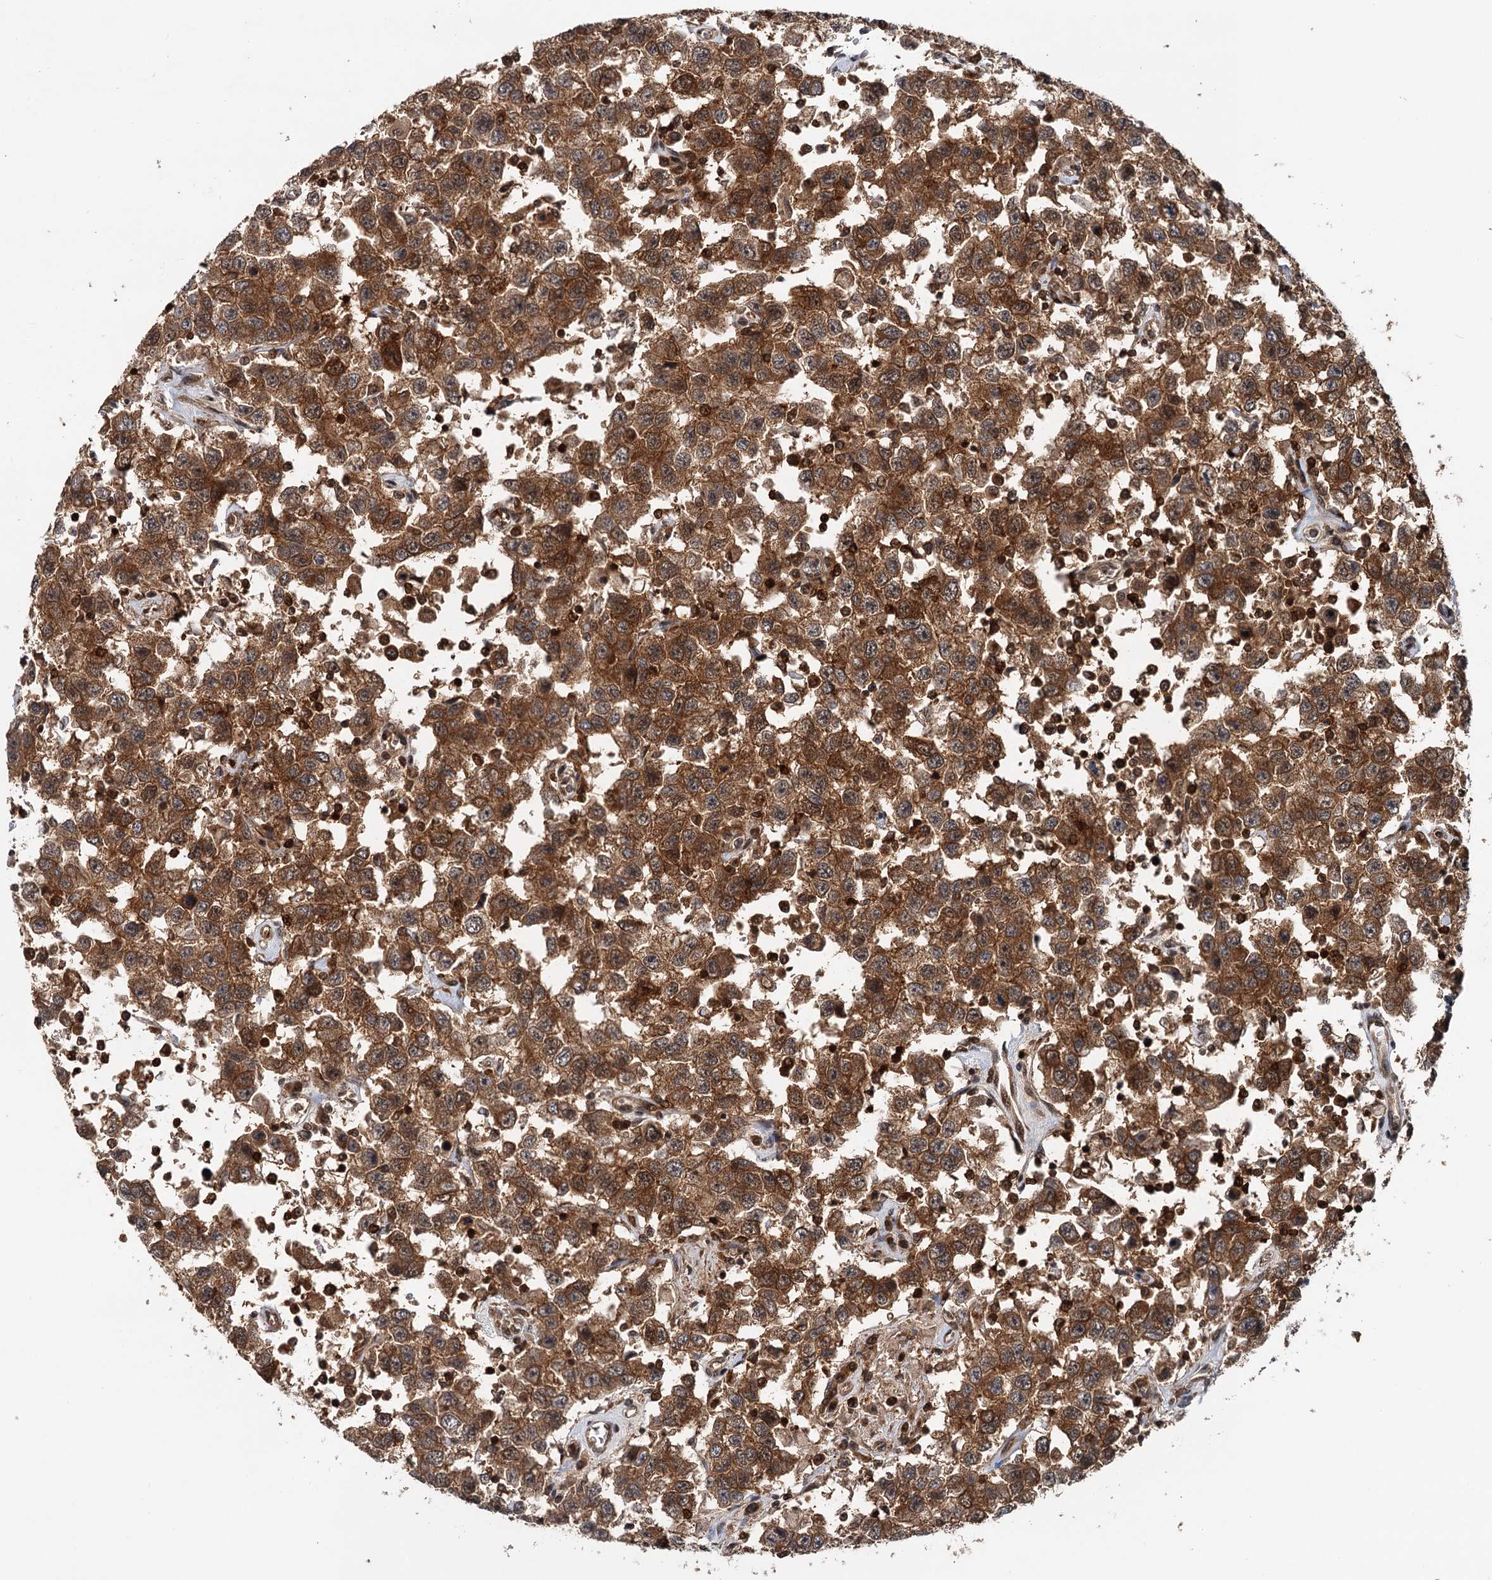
{"staining": {"intensity": "strong", "quantity": ">75%", "location": "cytoplasmic/membranous,nuclear"}, "tissue": "testis cancer", "cell_type": "Tumor cells", "image_type": "cancer", "snomed": [{"axis": "morphology", "description": "Seminoma, NOS"}, {"axis": "topography", "description": "Testis"}], "caption": "This is an image of IHC staining of testis seminoma, which shows strong expression in the cytoplasmic/membranous and nuclear of tumor cells.", "gene": "STUB1", "patient": {"sex": "male", "age": 41}}